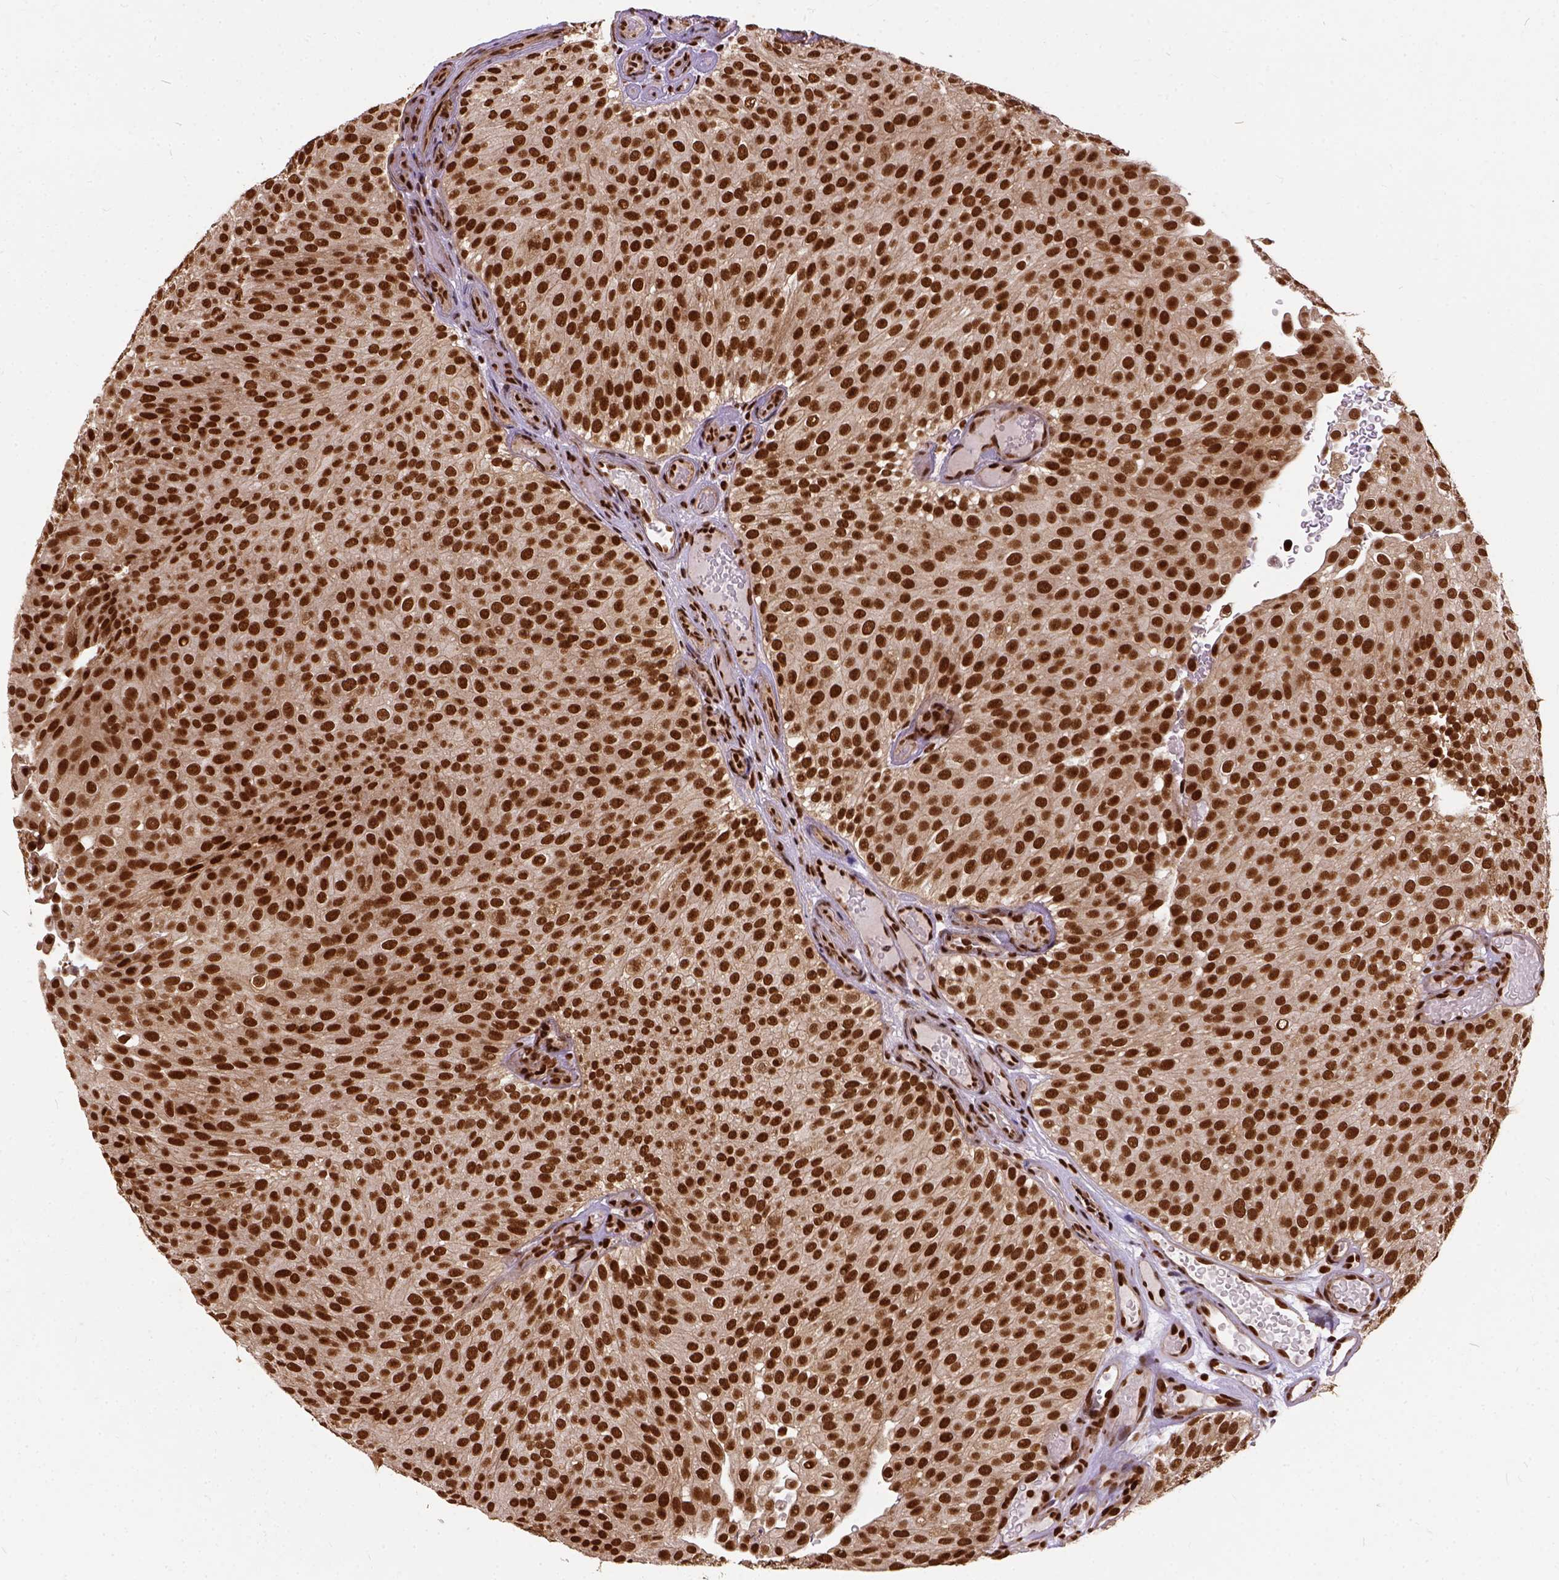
{"staining": {"intensity": "strong", "quantity": ">75%", "location": "nuclear"}, "tissue": "urothelial cancer", "cell_type": "Tumor cells", "image_type": "cancer", "snomed": [{"axis": "morphology", "description": "Urothelial carcinoma, Low grade"}, {"axis": "topography", "description": "Urinary bladder"}], "caption": "Urothelial carcinoma (low-grade) stained with immunohistochemistry (IHC) demonstrates strong nuclear expression in approximately >75% of tumor cells.", "gene": "NACC1", "patient": {"sex": "male", "age": 78}}